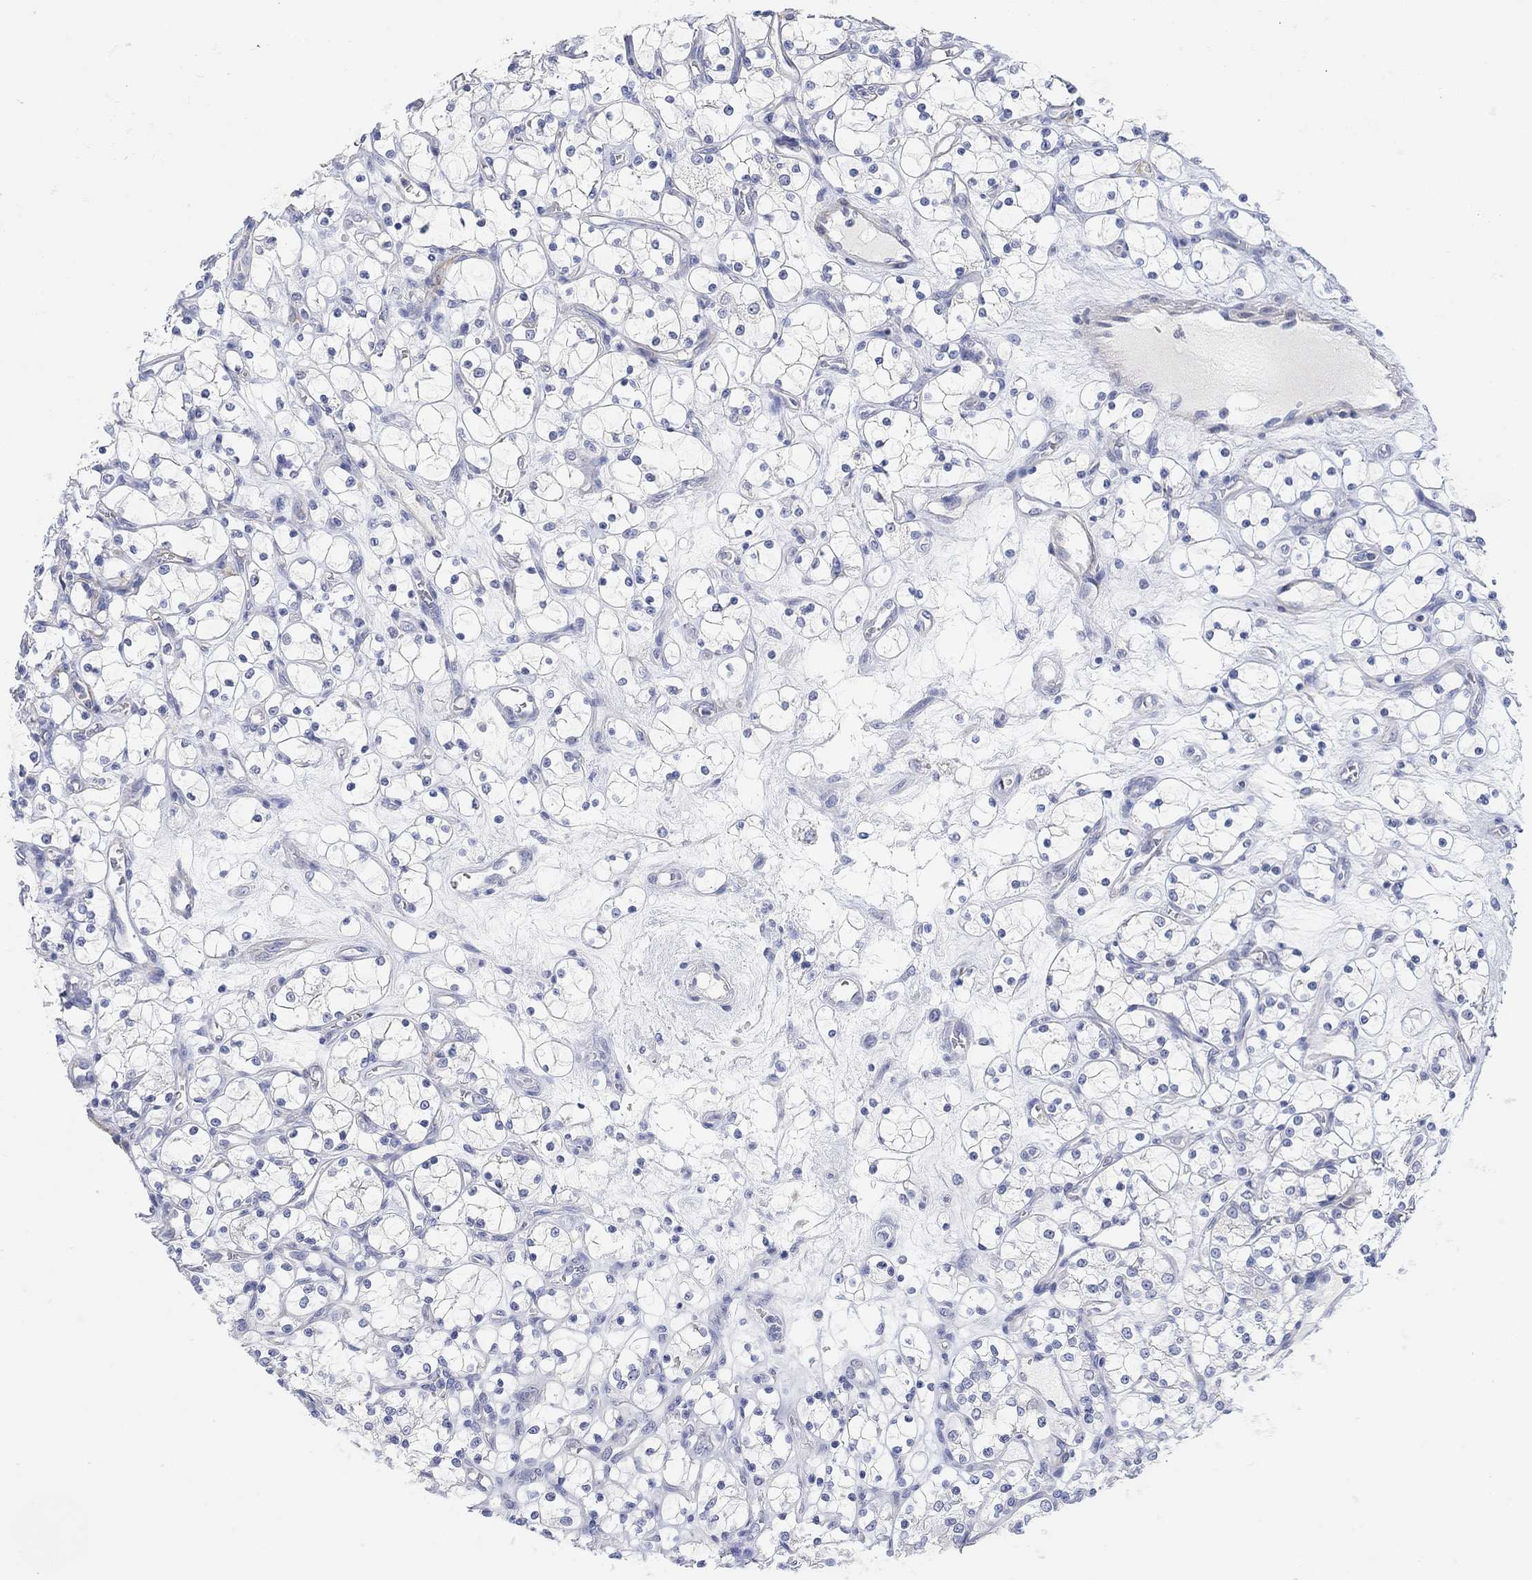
{"staining": {"intensity": "negative", "quantity": "none", "location": "none"}, "tissue": "renal cancer", "cell_type": "Tumor cells", "image_type": "cancer", "snomed": [{"axis": "morphology", "description": "Adenocarcinoma, NOS"}, {"axis": "topography", "description": "Kidney"}], "caption": "The immunohistochemistry (IHC) micrograph has no significant expression in tumor cells of renal adenocarcinoma tissue. The staining is performed using DAB (3,3'-diaminobenzidine) brown chromogen with nuclei counter-stained in using hematoxylin.", "gene": "VAT1L", "patient": {"sex": "female", "age": 69}}